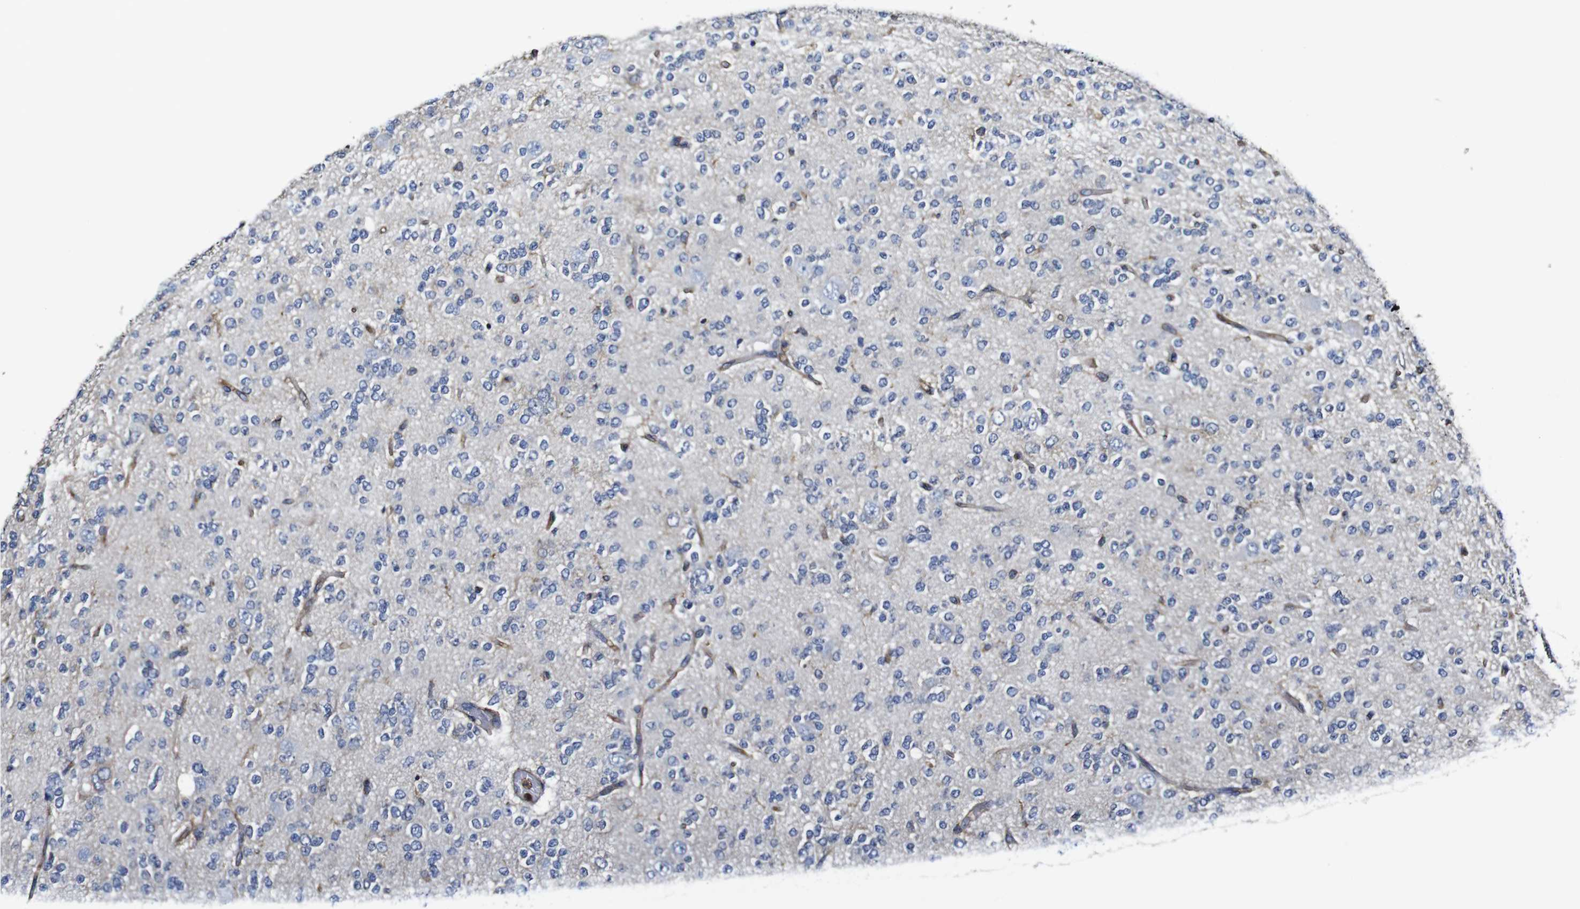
{"staining": {"intensity": "negative", "quantity": "none", "location": "none"}, "tissue": "glioma", "cell_type": "Tumor cells", "image_type": "cancer", "snomed": [{"axis": "morphology", "description": "Glioma, malignant, Low grade"}, {"axis": "topography", "description": "Brain"}], "caption": "Micrograph shows no significant protein expression in tumor cells of glioma.", "gene": "MSN", "patient": {"sex": "male", "age": 38}}